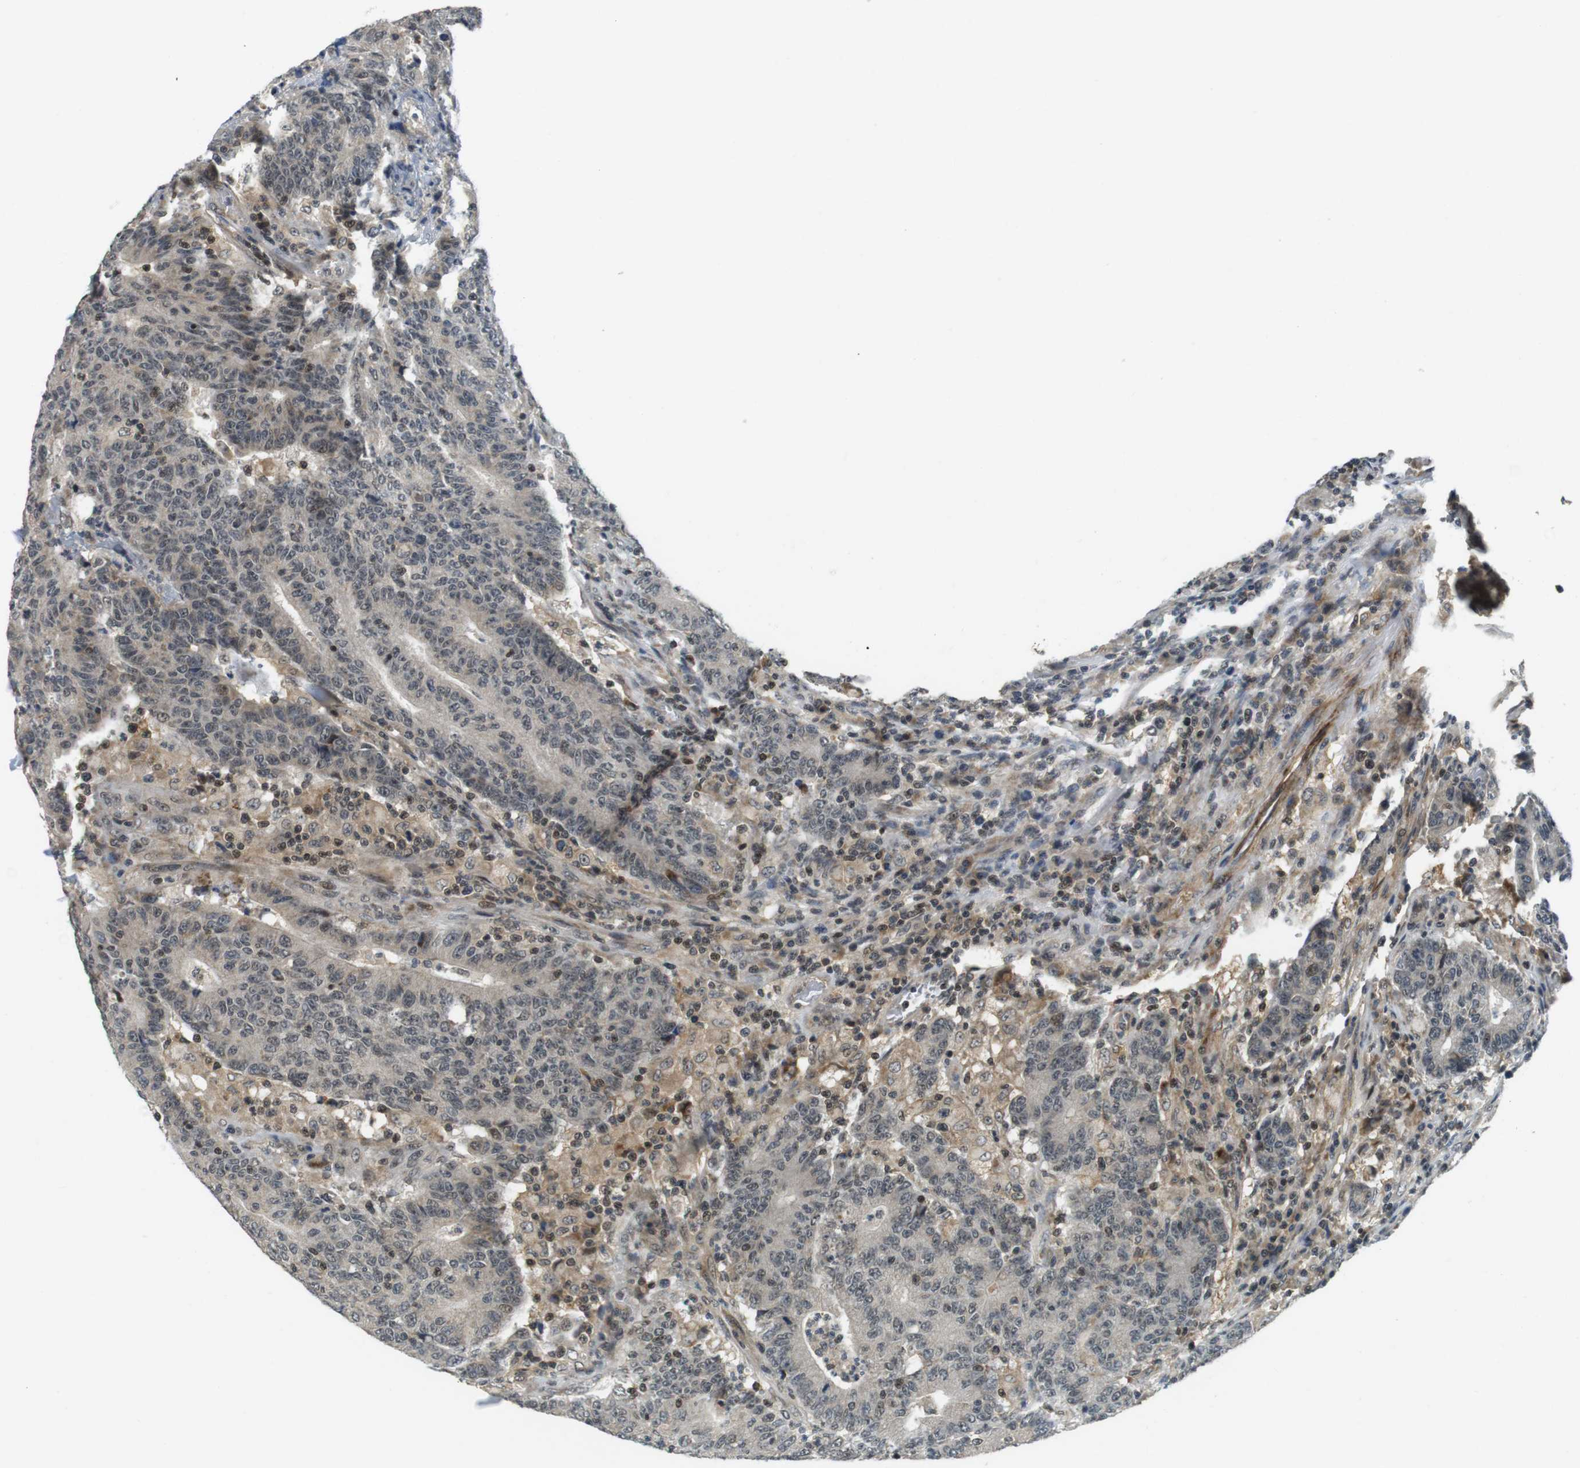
{"staining": {"intensity": "weak", "quantity": "<25%", "location": "nuclear"}, "tissue": "colorectal cancer", "cell_type": "Tumor cells", "image_type": "cancer", "snomed": [{"axis": "morphology", "description": "Normal tissue, NOS"}, {"axis": "morphology", "description": "Adenocarcinoma, NOS"}, {"axis": "topography", "description": "Colon"}], "caption": "Tumor cells are negative for brown protein staining in colorectal cancer.", "gene": "BRD4", "patient": {"sex": "female", "age": 75}}